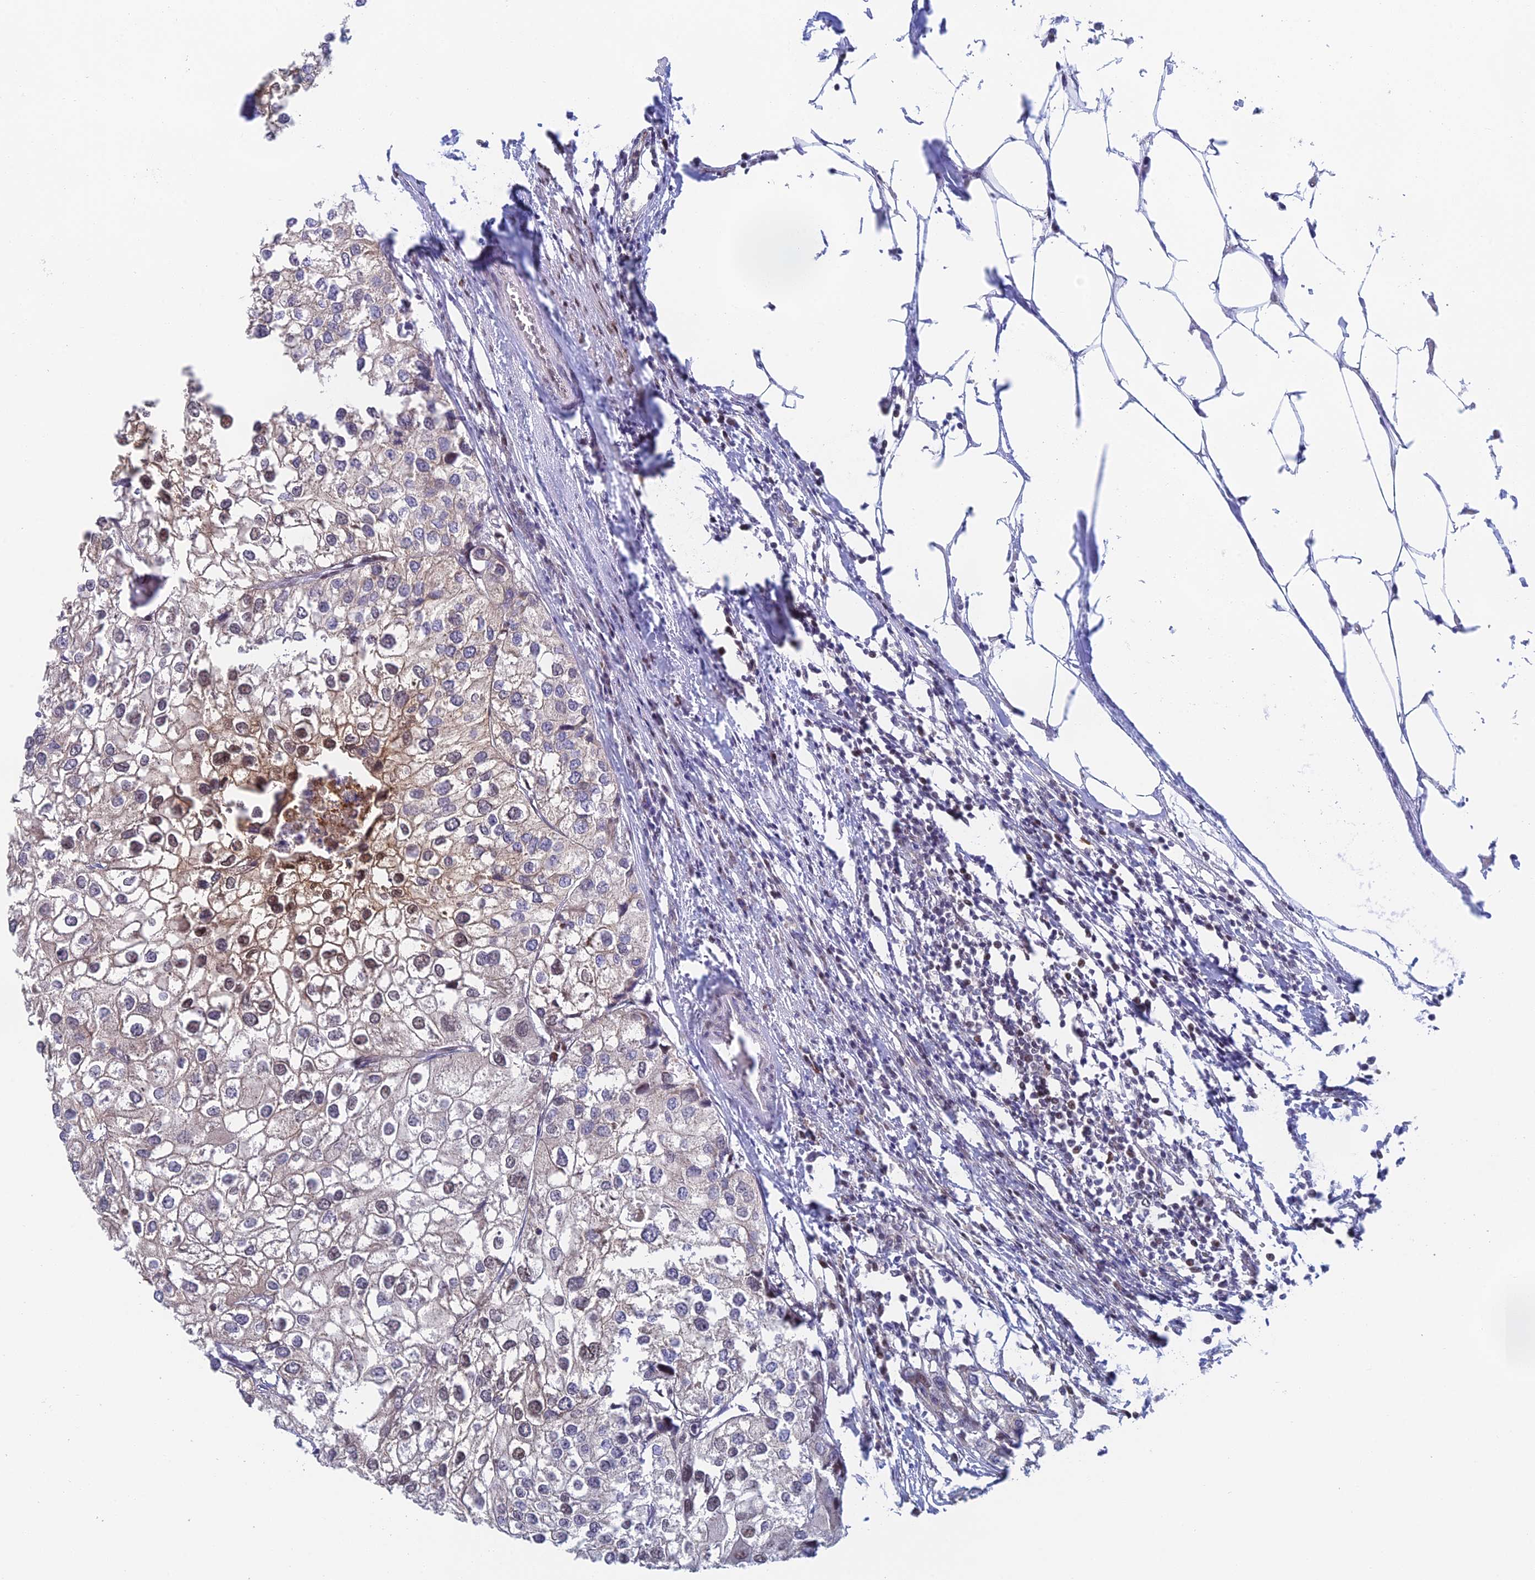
{"staining": {"intensity": "weak", "quantity": "<25%", "location": "cytoplasmic/membranous,nuclear"}, "tissue": "urothelial cancer", "cell_type": "Tumor cells", "image_type": "cancer", "snomed": [{"axis": "morphology", "description": "Urothelial carcinoma, High grade"}, {"axis": "topography", "description": "Urinary bladder"}], "caption": "High-grade urothelial carcinoma was stained to show a protein in brown. There is no significant staining in tumor cells.", "gene": "MRPL17", "patient": {"sex": "male", "age": 64}}